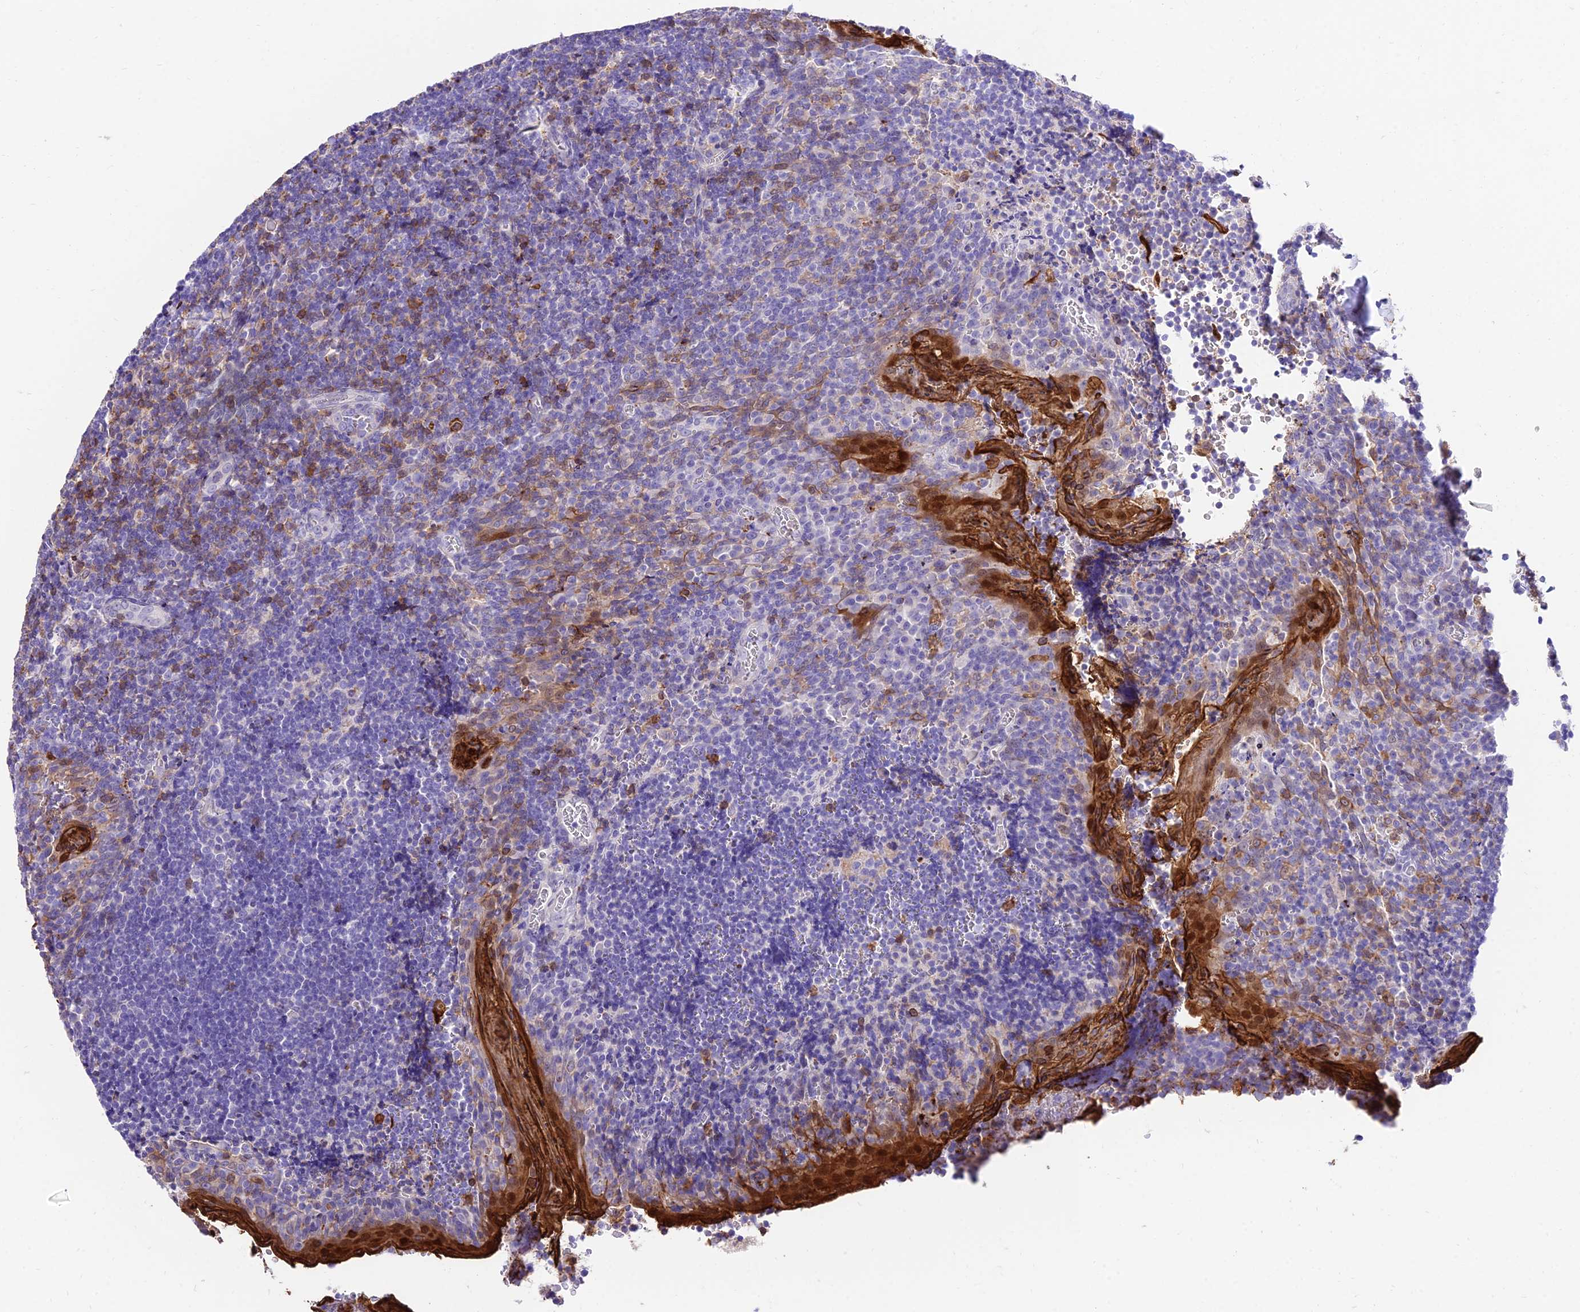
{"staining": {"intensity": "negative", "quantity": "none", "location": "none"}, "tissue": "tonsil", "cell_type": "Germinal center cells", "image_type": "normal", "snomed": [{"axis": "morphology", "description": "Normal tissue, NOS"}, {"axis": "topography", "description": "Tonsil"}], "caption": "DAB immunohistochemical staining of benign human tonsil displays no significant staining in germinal center cells. (DAB immunohistochemistry visualized using brightfield microscopy, high magnification).", "gene": "SREK1IP1", "patient": {"sex": "male", "age": 27}}